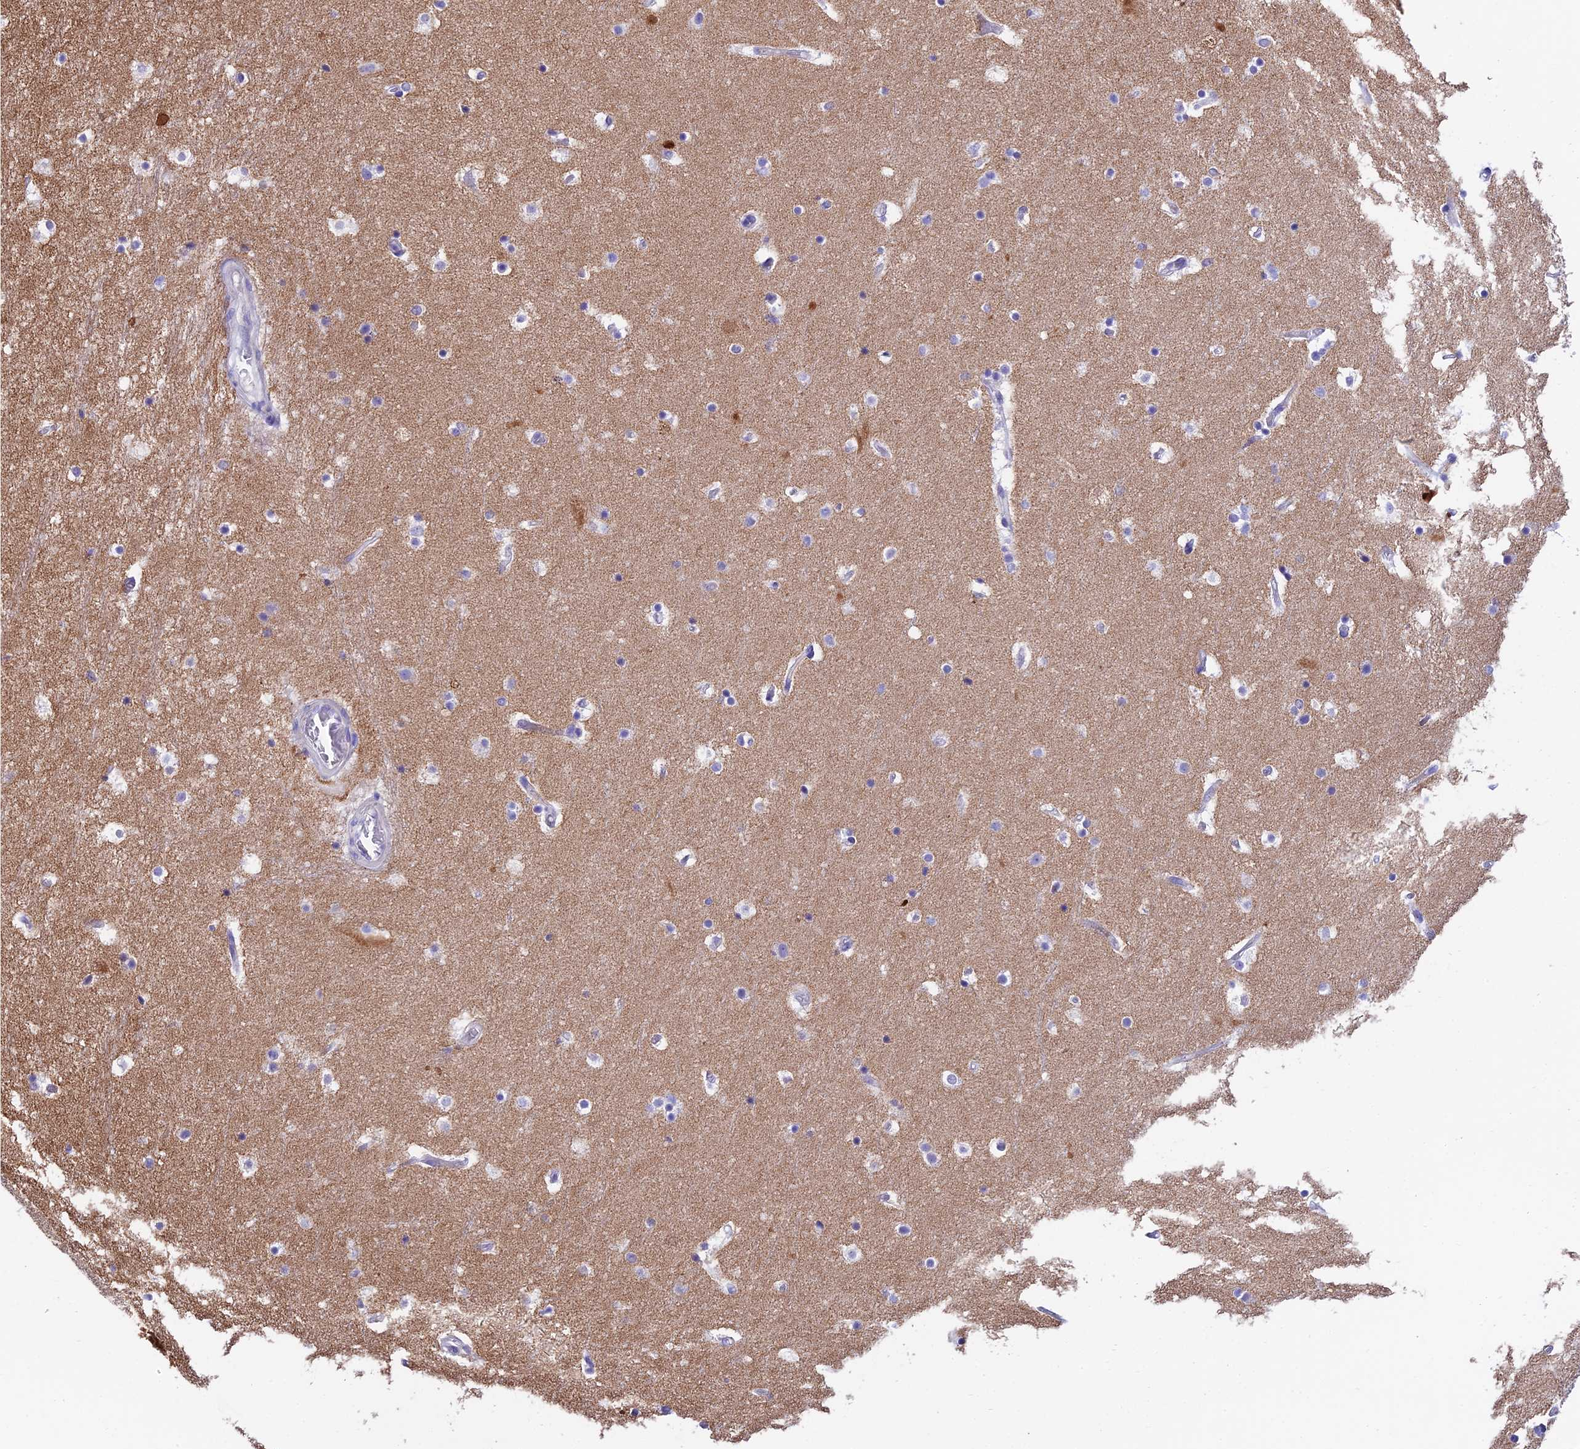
{"staining": {"intensity": "negative", "quantity": "none", "location": "none"}, "tissue": "hippocampus", "cell_type": "Glial cells", "image_type": "normal", "snomed": [{"axis": "morphology", "description": "Normal tissue, NOS"}, {"axis": "topography", "description": "Hippocampus"}], "caption": "Protein analysis of unremarkable hippocampus demonstrates no significant positivity in glial cells.", "gene": "DUSP29", "patient": {"sex": "female", "age": 52}}